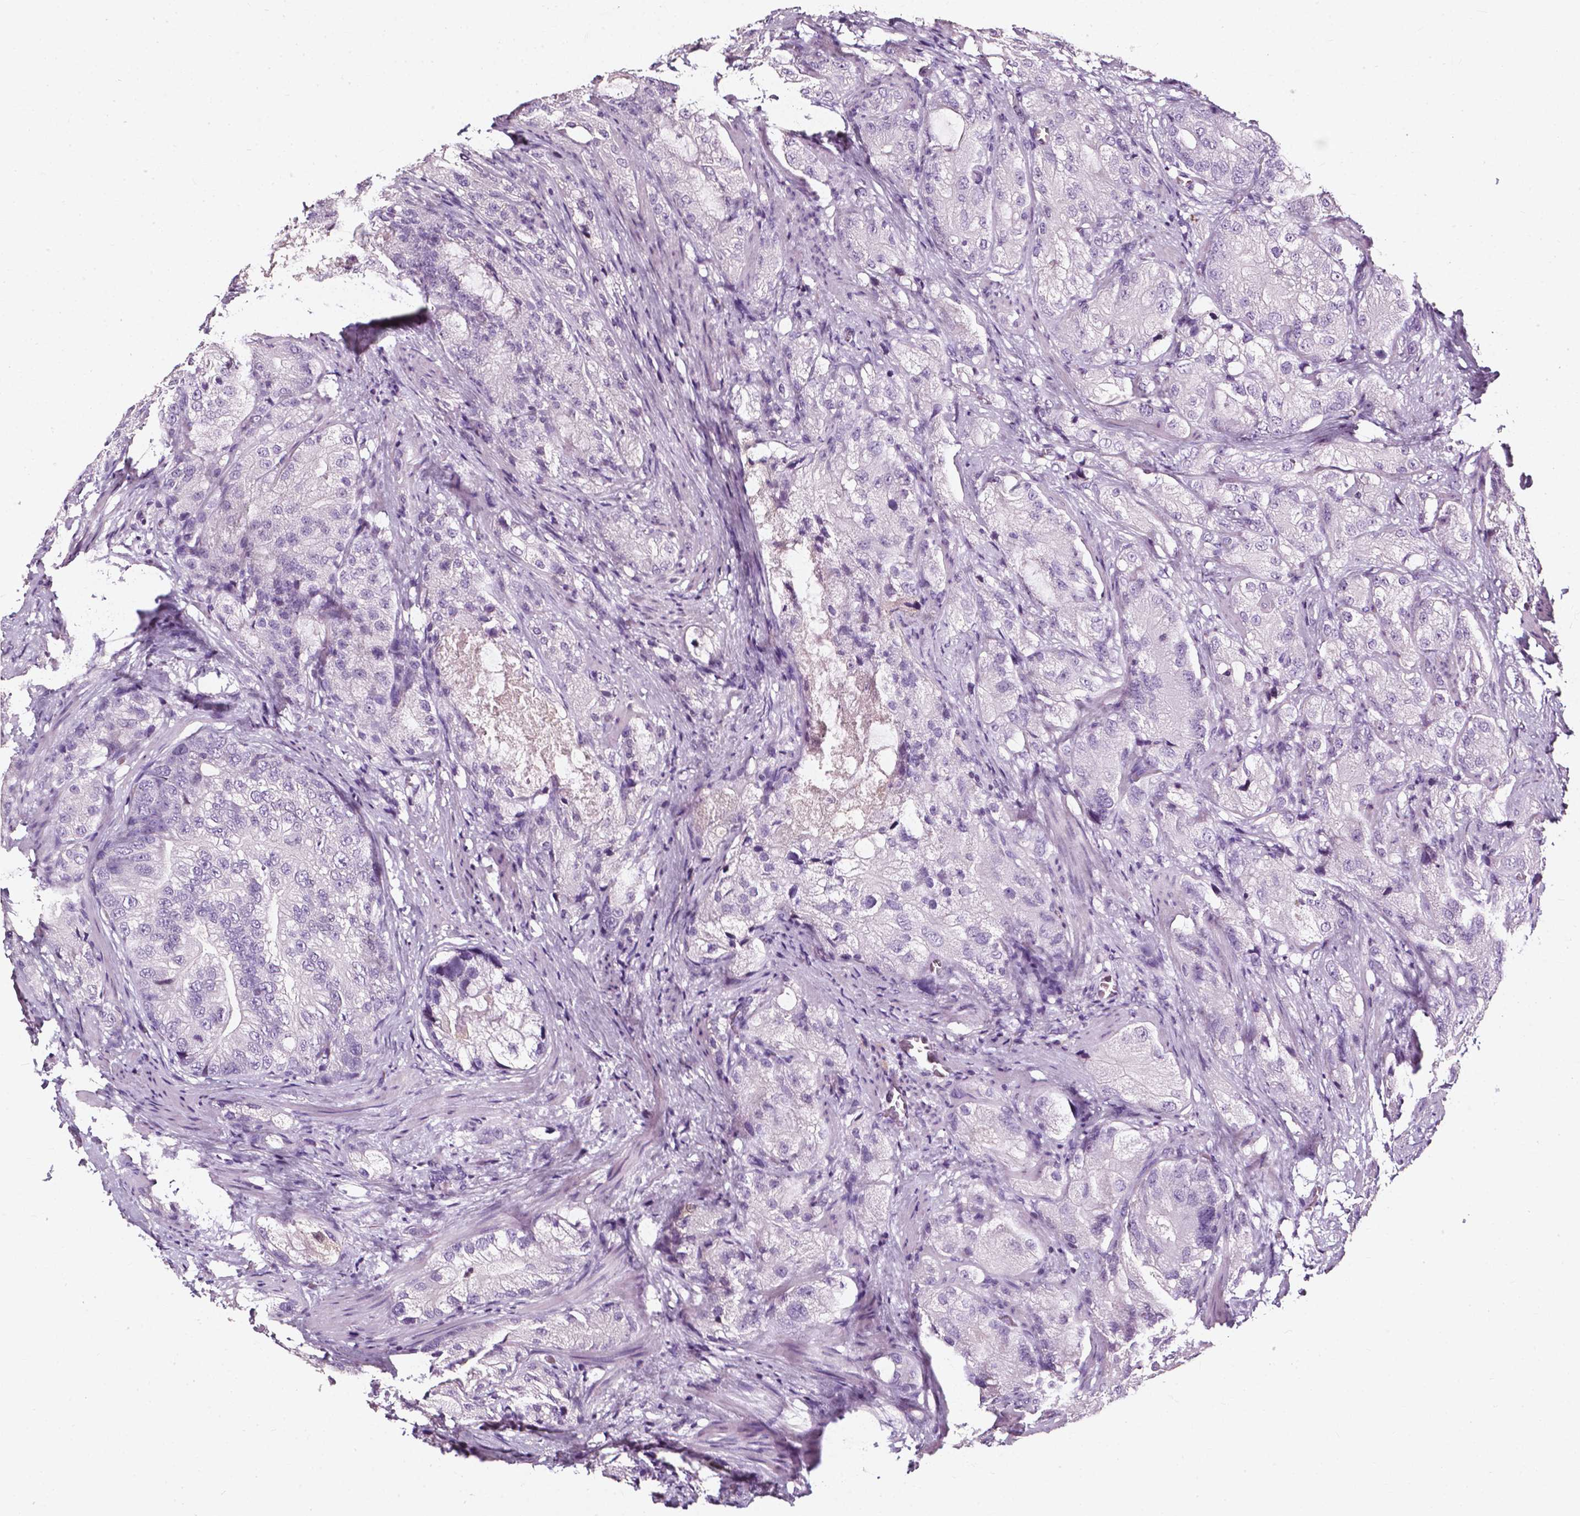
{"staining": {"intensity": "negative", "quantity": "none", "location": "none"}, "tissue": "prostate cancer", "cell_type": "Tumor cells", "image_type": "cancer", "snomed": [{"axis": "morphology", "description": "Adenocarcinoma, High grade"}, {"axis": "topography", "description": "Prostate"}], "caption": "This micrograph is of prostate cancer stained with immunohistochemistry to label a protein in brown with the nuclei are counter-stained blue. There is no staining in tumor cells.", "gene": "AKR1B10", "patient": {"sex": "male", "age": 70}}